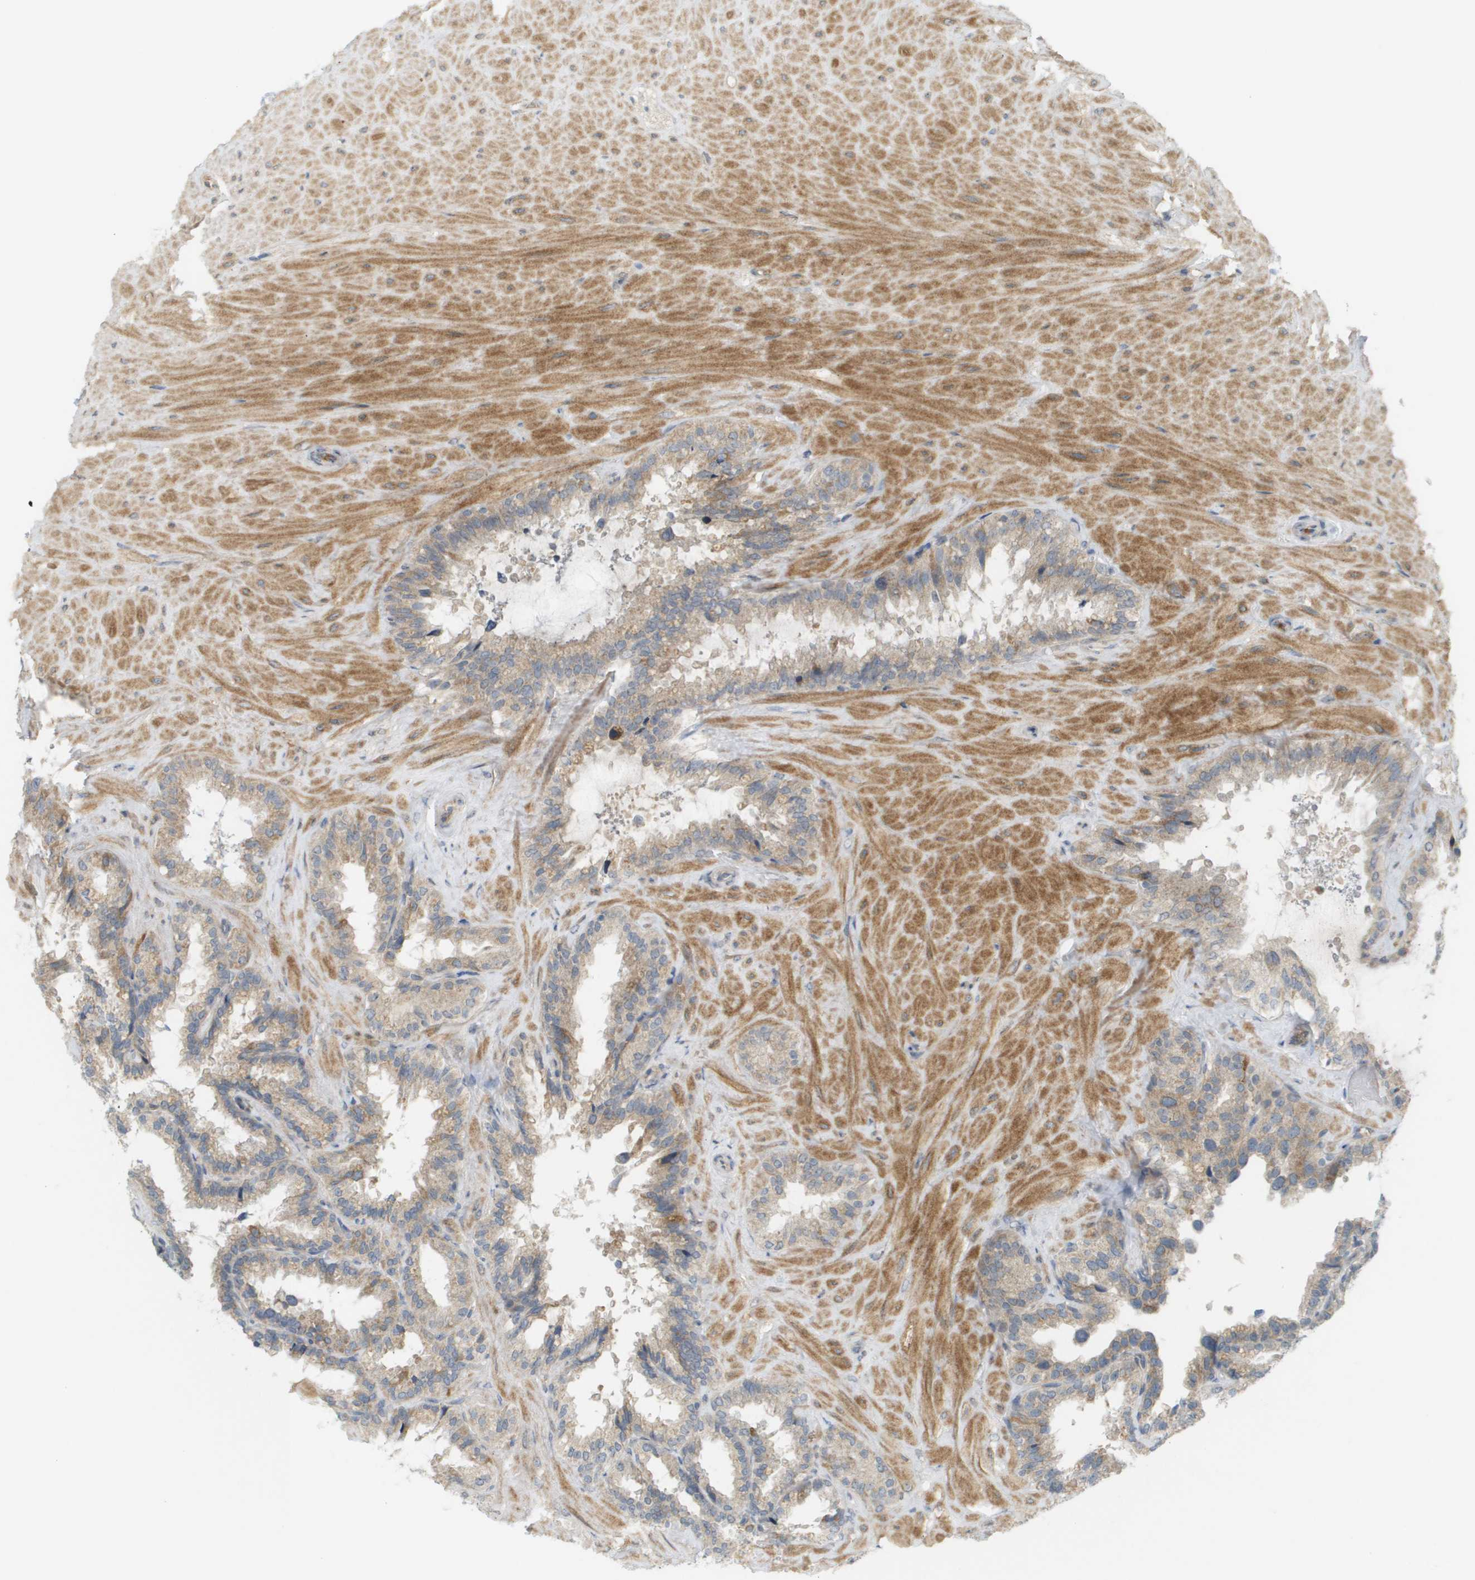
{"staining": {"intensity": "weak", "quantity": ">75%", "location": "cytoplasmic/membranous"}, "tissue": "seminal vesicle", "cell_type": "Glandular cells", "image_type": "normal", "snomed": [{"axis": "morphology", "description": "Normal tissue, NOS"}, {"axis": "topography", "description": "Seminal veicle"}], "caption": "Immunohistochemistry (DAB (3,3'-diaminobenzidine)) staining of unremarkable seminal vesicle displays weak cytoplasmic/membranous protein positivity in approximately >75% of glandular cells.", "gene": "PROC", "patient": {"sex": "male", "age": 46}}